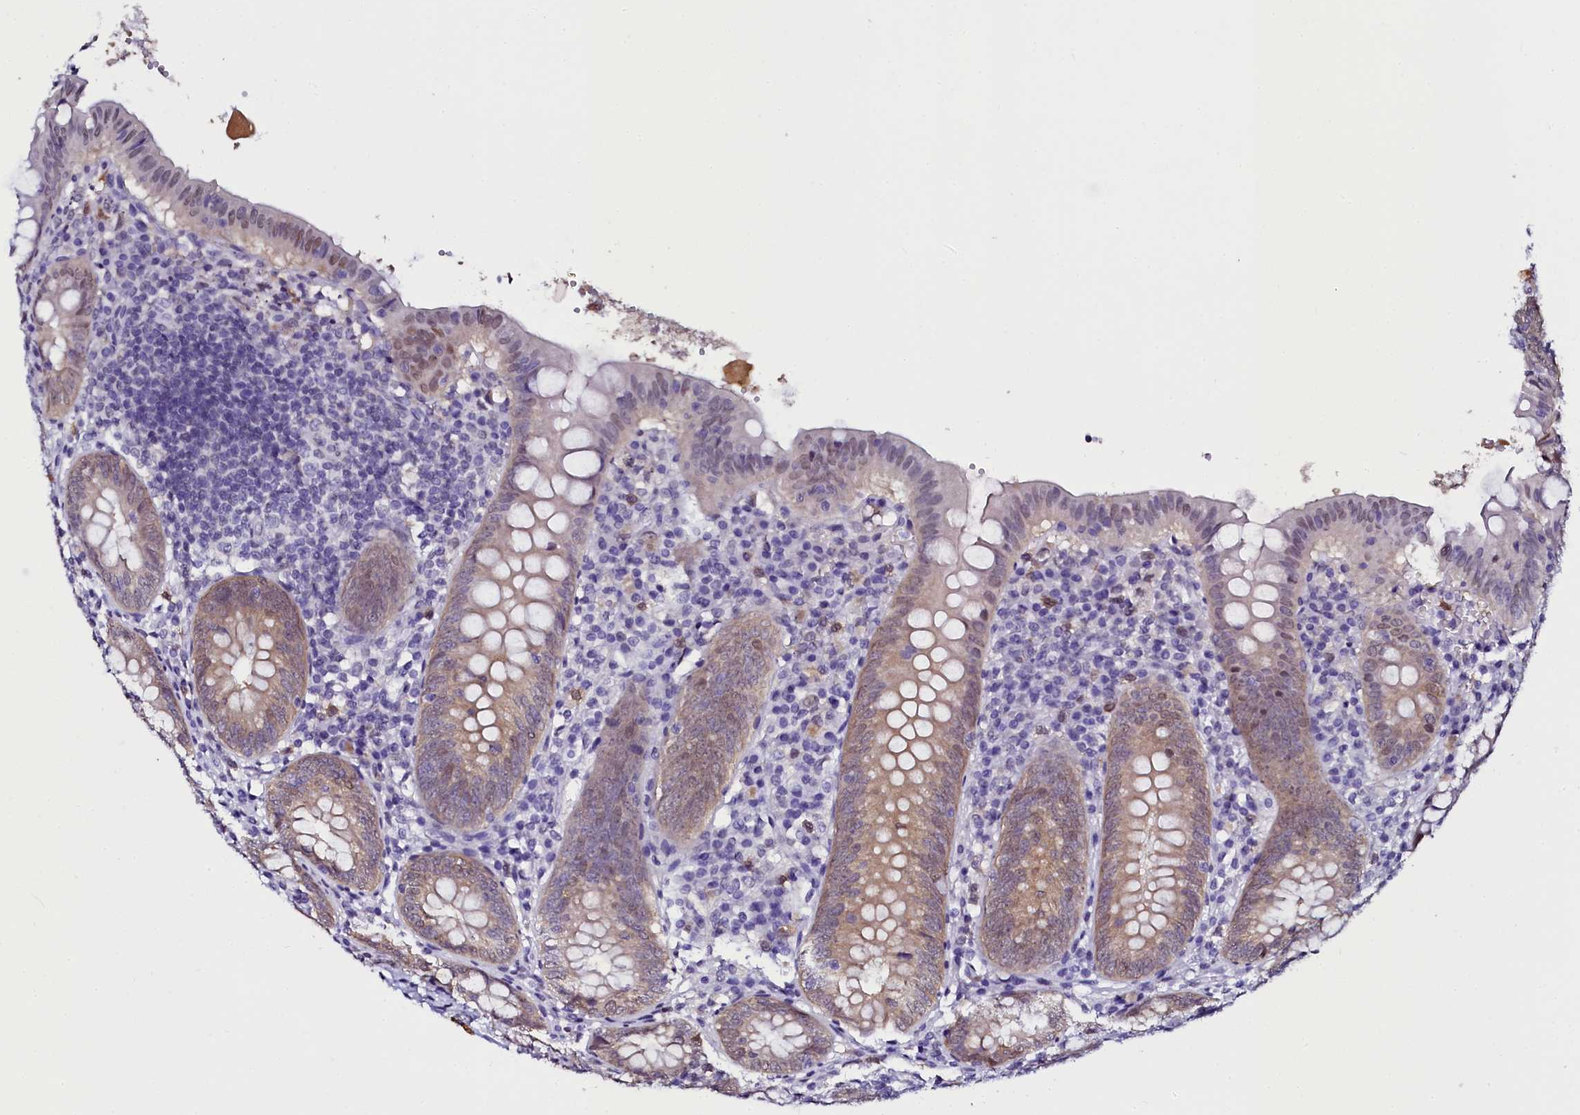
{"staining": {"intensity": "moderate", "quantity": "25%-75%", "location": "cytoplasmic/membranous,nuclear"}, "tissue": "appendix", "cell_type": "Glandular cells", "image_type": "normal", "snomed": [{"axis": "morphology", "description": "Normal tissue, NOS"}, {"axis": "topography", "description": "Appendix"}], "caption": "A brown stain shows moderate cytoplasmic/membranous,nuclear staining of a protein in glandular cells of unremarkable appendix.", "gene": "SORD", "patient": {"sex": "female", "age": 54}}